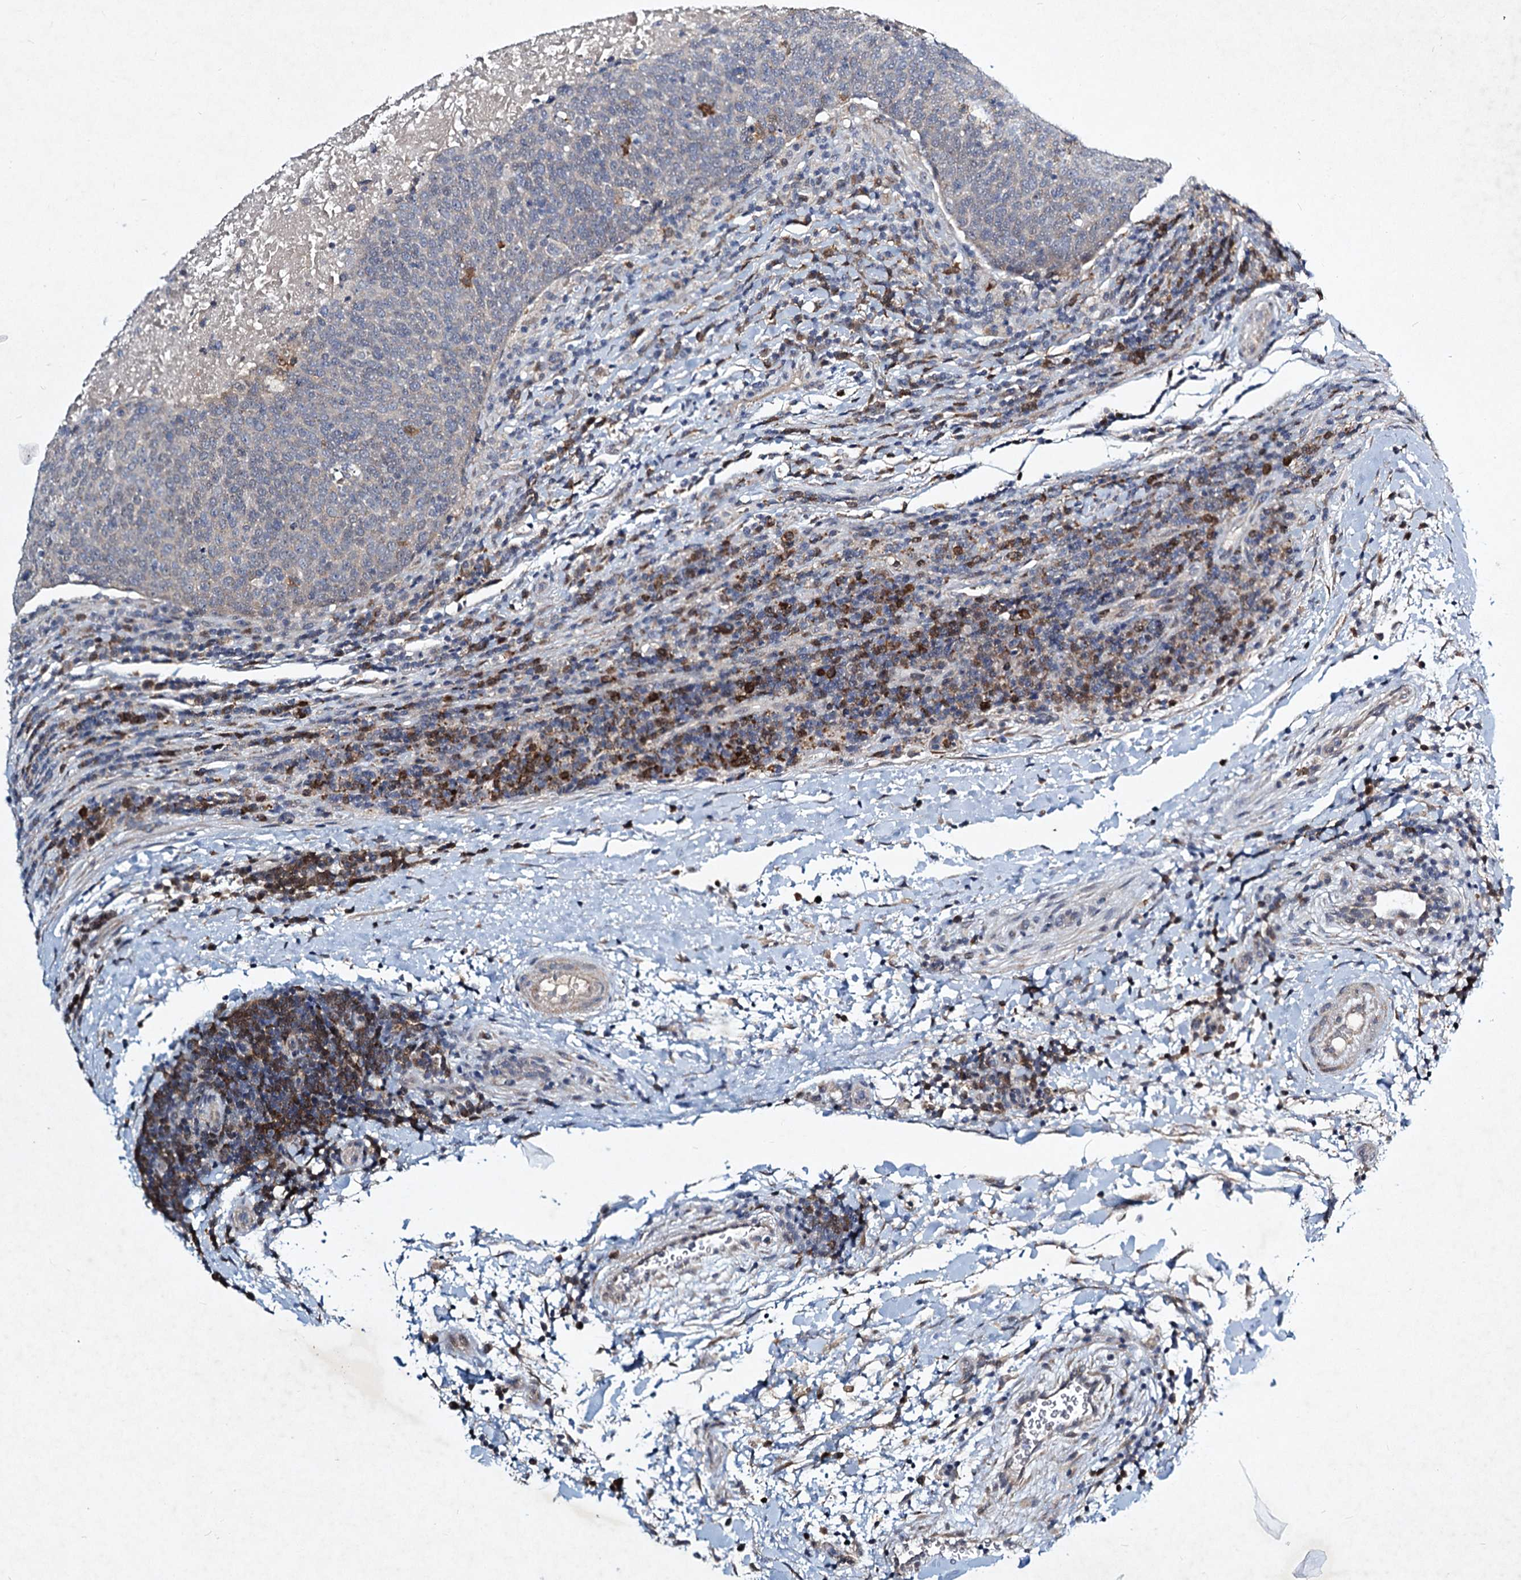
{"staining": {"intensity": "negative", "quantity": "none", "location": "none"}, "tissue": "head and neck cancer", "cell_type": "Tumor cells", "image_type": "cancer", "snomed": [{"axis": "morphology", "description": "Squamous cell carcinoma, NOS"}, {"axis": "morphology", "description": "Squamous cell carcinoma, metastatic, NOS"}, {"axis": "topography", "description": "Lymph node"}, {"axis": "topography", "description": "Head-Neck"}], "caption": "Tumor cells are negative for brown protein staining in squamous cell carcinoma (head and neck). (DAB IHC with hematoxylin counter stain).", "gene": "STAP1", "patient": {"sex": "male", "age": 62}}